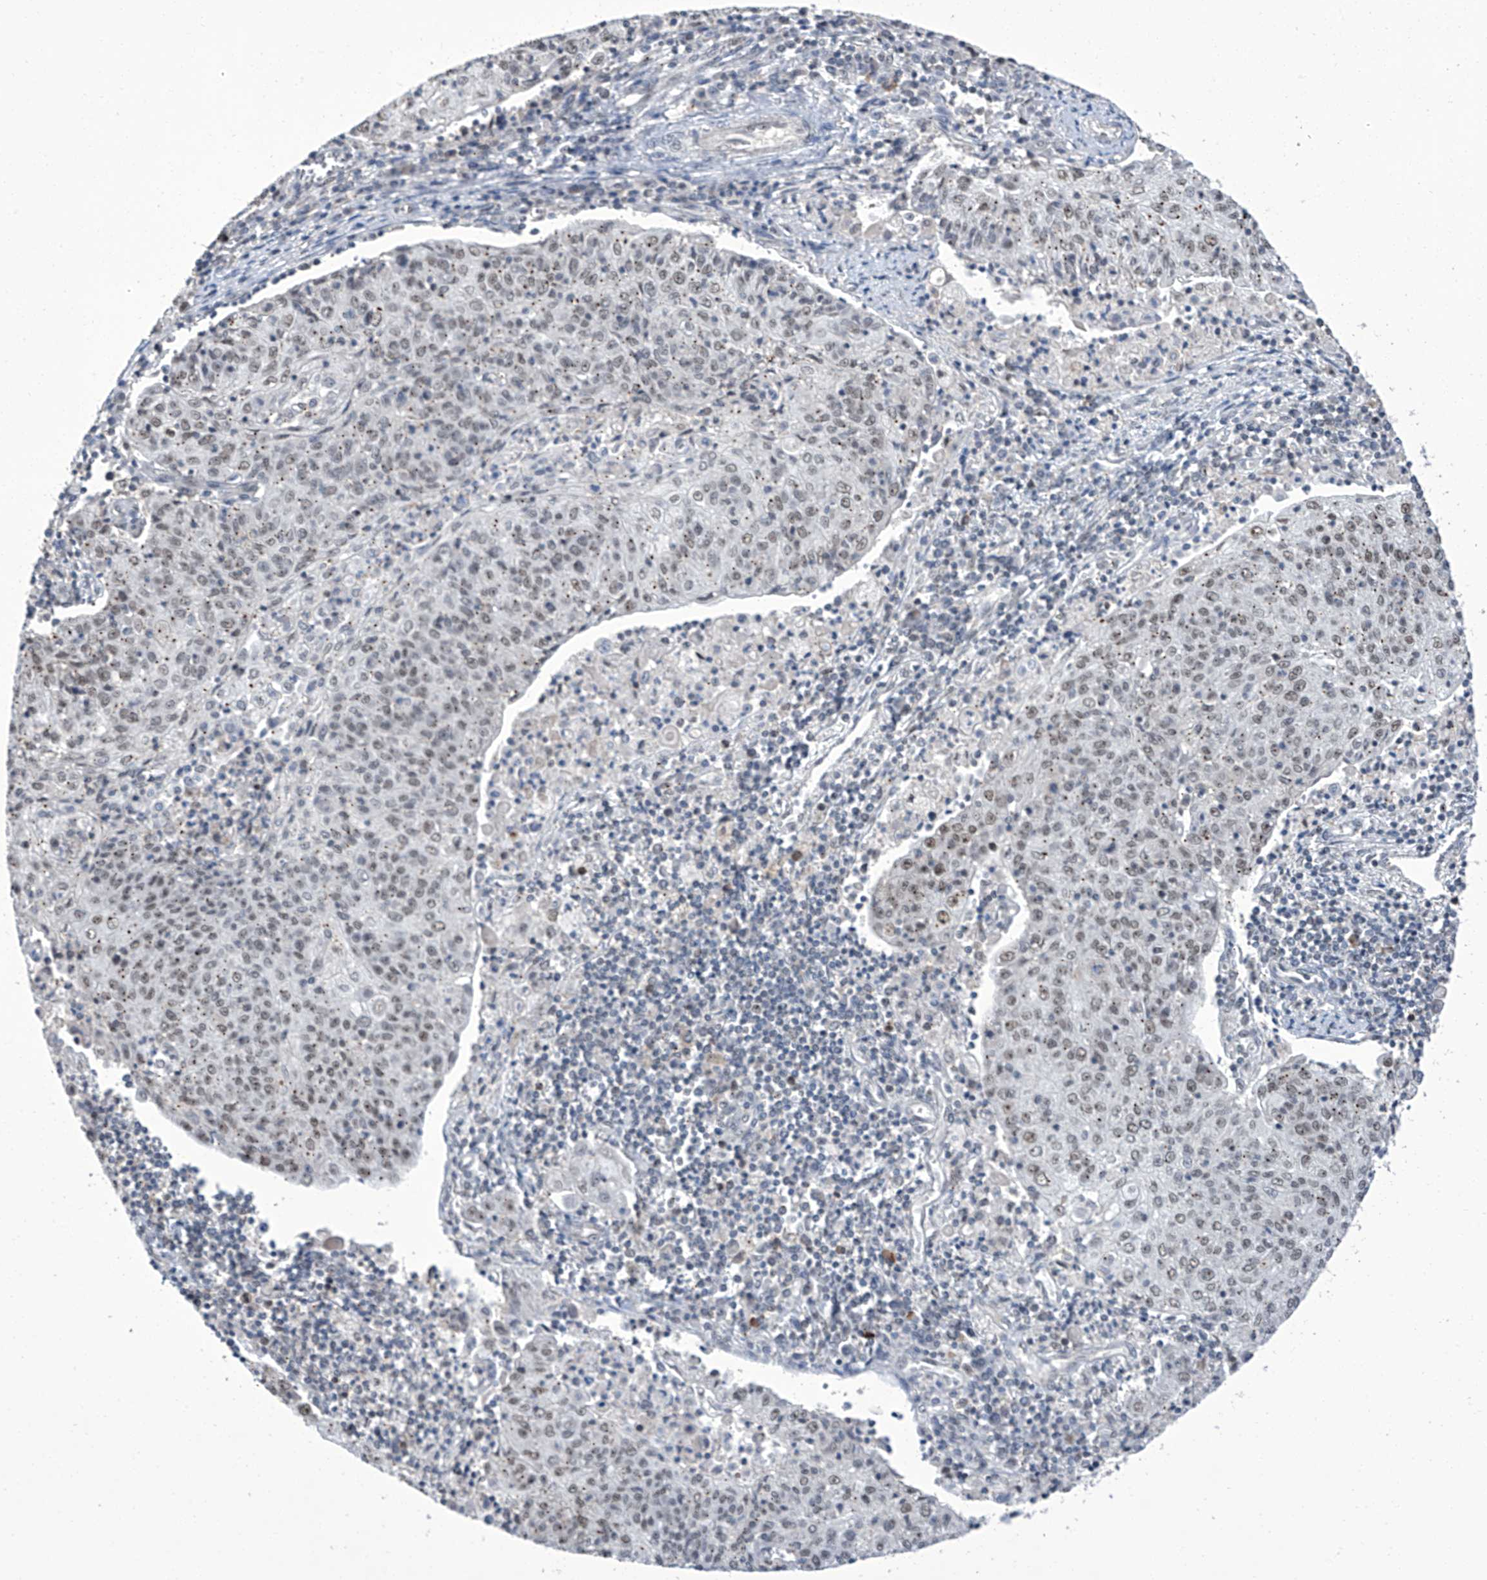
{"staining": {"intensity": "weak", "quantity": "25%-75%", "location": "nuclear"}, "tissue": "cervical cancer", "cell_type": "Tumor cells", "image_type": "cancer", "snomed": [{"axis": "morphology", "description": "Squamous cell carcinoma, NOS"}, {"axis": "topography", "description": "Cervix"}], "caption": "Squamous cell carcinoma (cervical) stained with immunohistochemistry exhibits weak nuclear staining in about 25%-75% of tumor cells.", "gene": "CMTR1", "patient": {"sex": "female", "age": 48}}